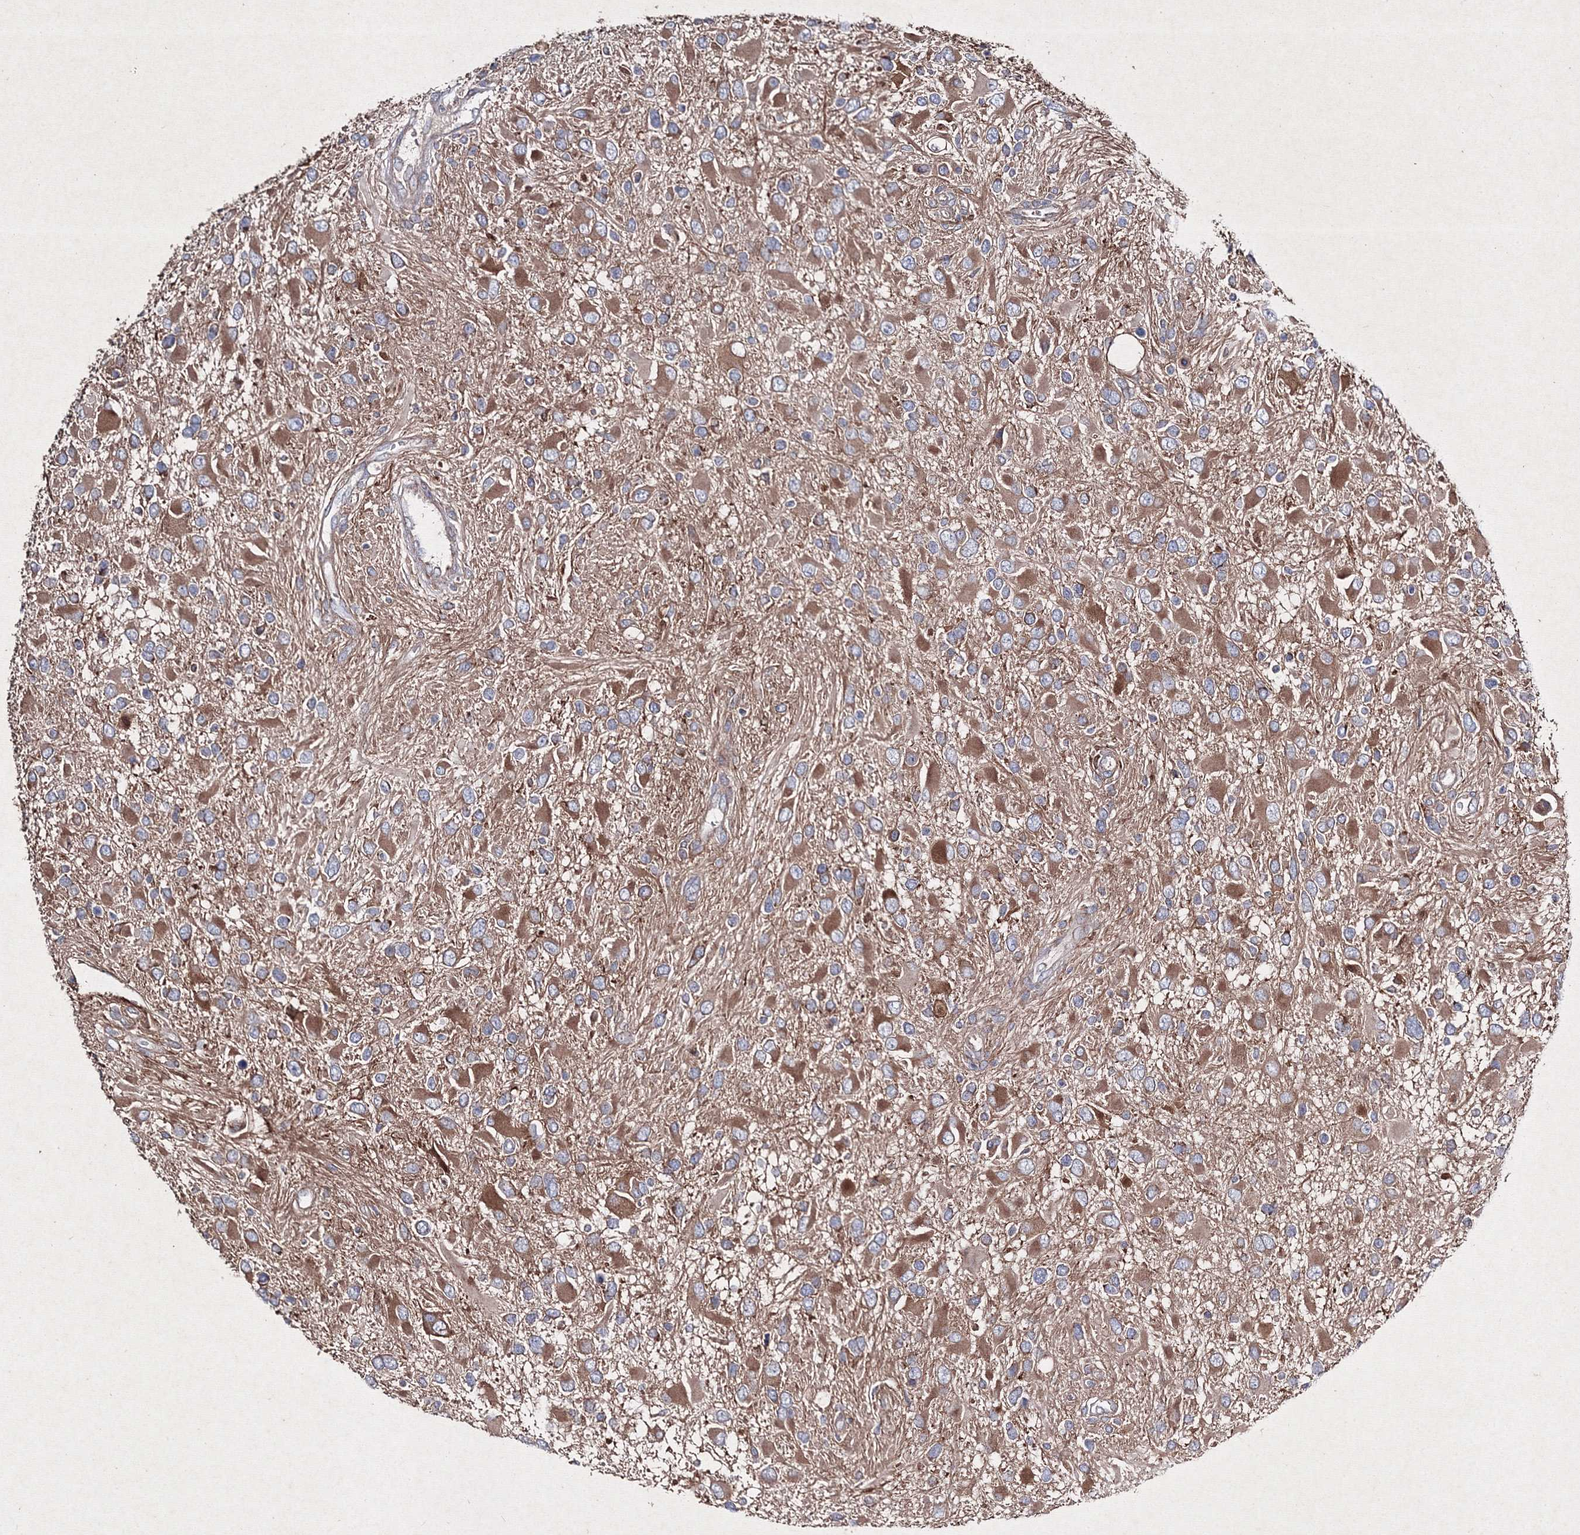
{"staining": {"intensity": "moderate", "quantity": ">75%", "location": "cytoplasmic/membranous"}, "tissue": "glioma", "cell_type": "Tumor cells", "image_type": "cancer", "snomed": [{"axis": "morphology", "description": "Glioma, malignant, High grade"}, {"axis": "topography", "description": "Brain"}], "caption": "Immunohistochemical staining of human glioma demonstrates medium levels of moderate cytoplasmic/membranous protein positivity in approximately >75% of tumor cells. (DAB IHC, brown staining for protein, blue staining for nuclei).", "gene": "GFM1", "patient": {"sex": "male", "age": 53}}